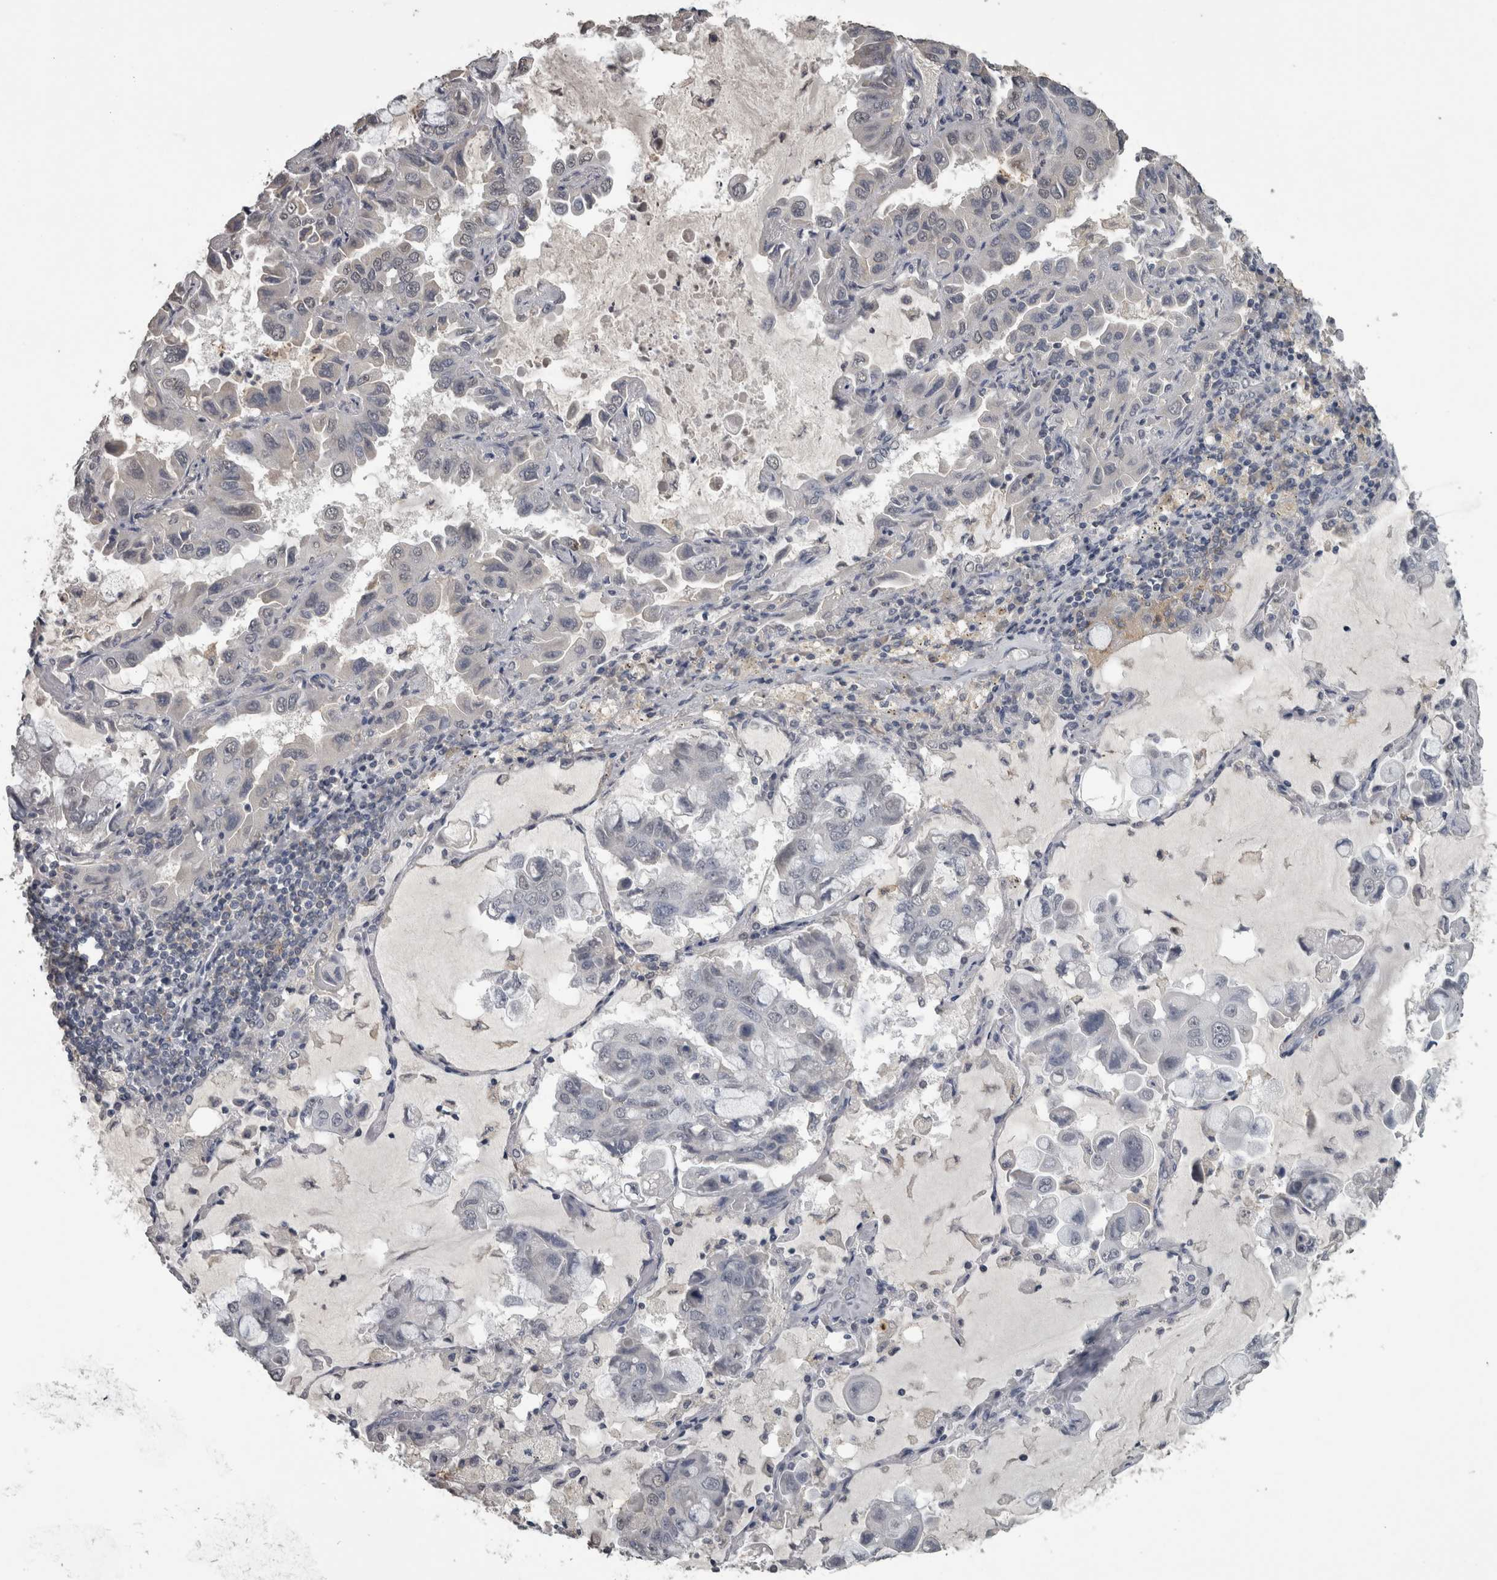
{"staining": {"intensity": "negative", "quantity": "none", "location": "none"}, "tissue": "lung cancer", "cell_type": "Tumor cells", "image_type": "cancer", "snomed": [{"axis": "morphology", "description": "Adenocarcinoma, NOS"}, {"axis": "topography", "description": "Lung"}], "caption": "A photomicrograph of adenocarcinoma (lung) stained for a protein exhibits no brown staining in tumor cells. (DAB immunohistochemistry (IHC), high magnification).", "gene": "PIK3AP1", "patient": {"sex": "male", "age": 64}}